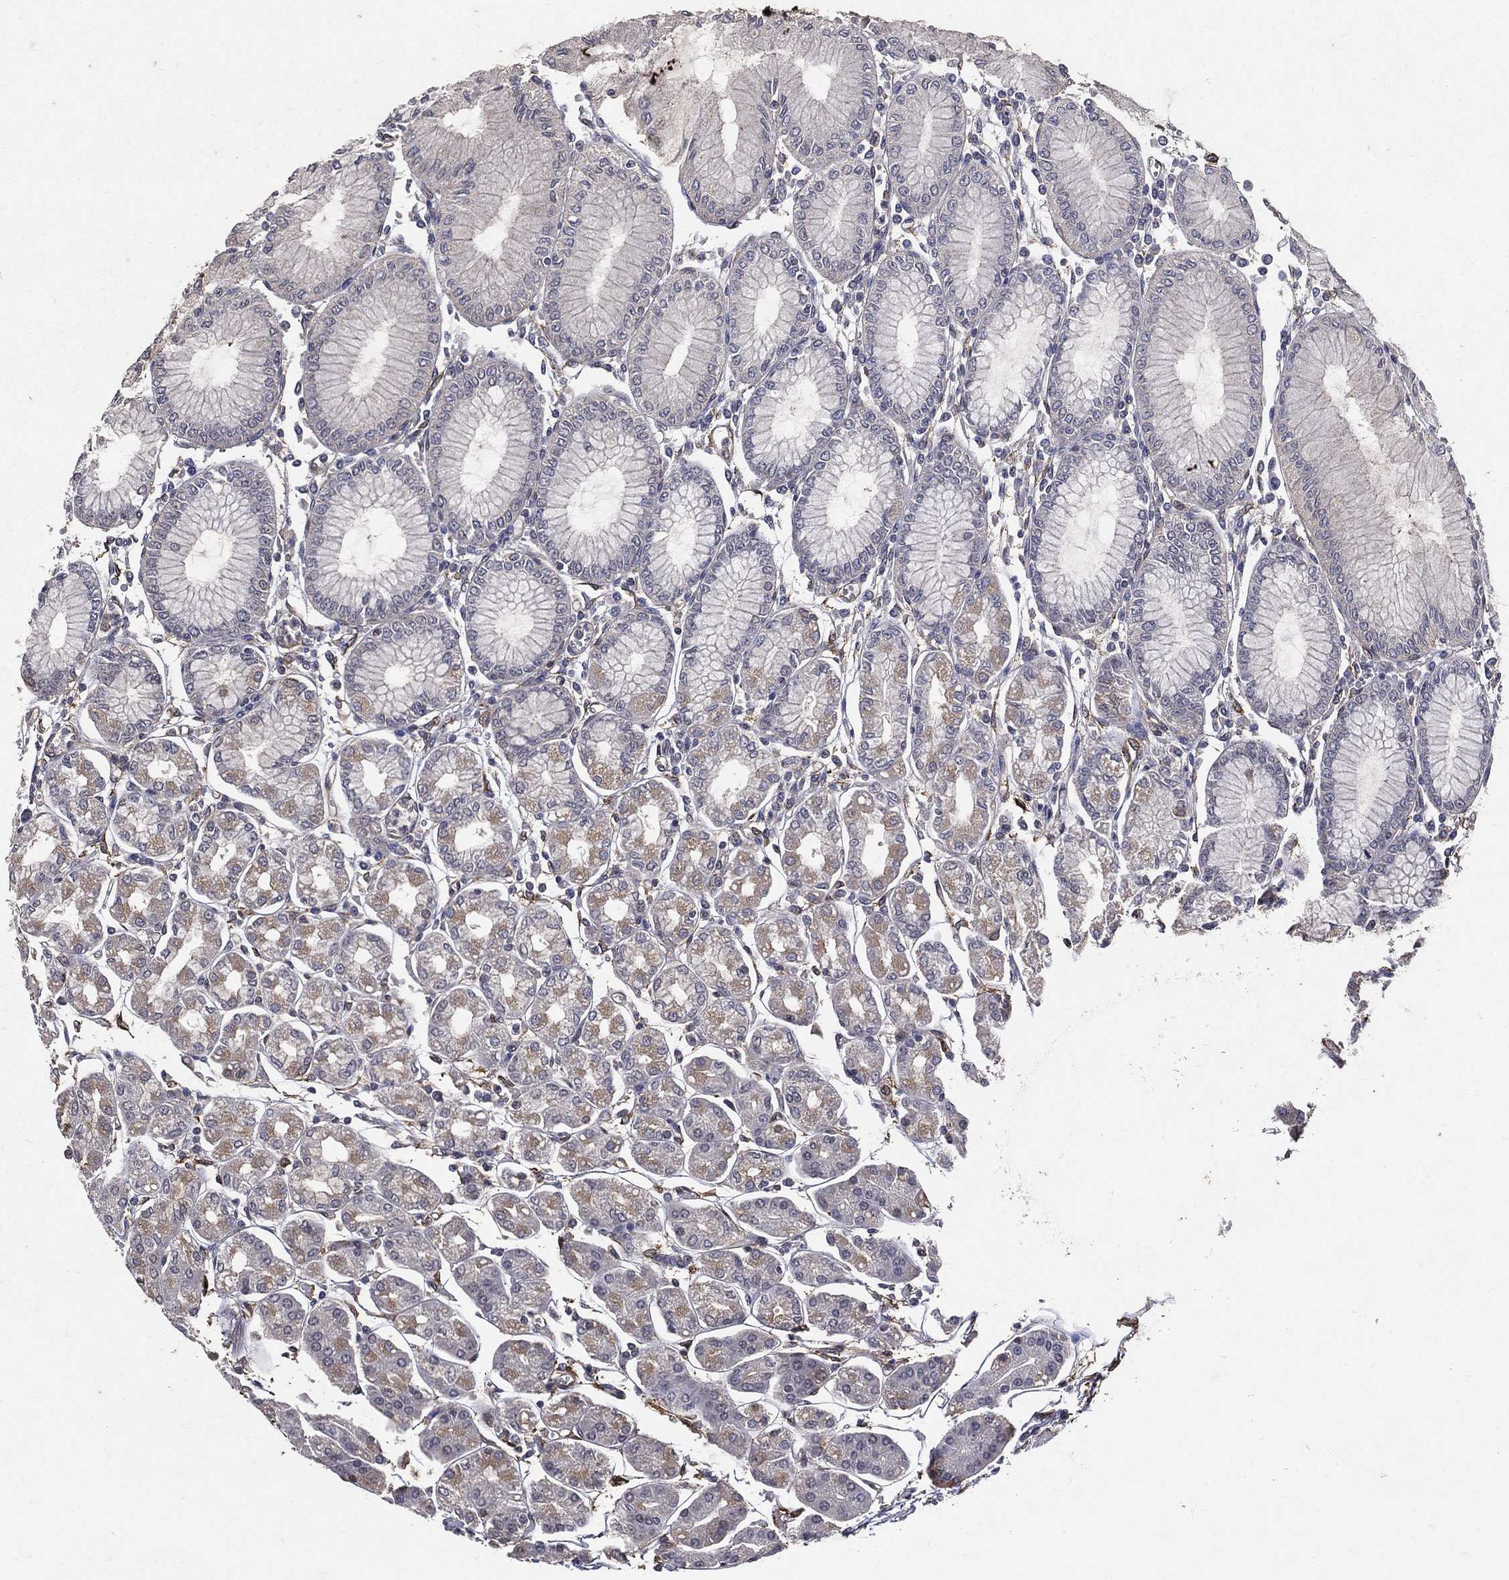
{"staining": {"intensity": "weak", "quantity": "<25%", "location": "cytoplasmic/membranous"}, "tissue": "stomach", "cell_type": "Glandular cells", "image_type": "normal", "snomed": [{"axis": "morphology", "description": "Normal tissue, NOS"}, {"axis": "topography", "description": "Skeletal muscle"}, {"axis": "topography", "description": "Stomach"}], "caption": "Image shows no protein positivity in glandular cells of normal stomach. (Brightfield microscopy of DAB (3,3'-diaminobenzidine) immunohistochemistry (IHC) at high magnification).", "gene": "DPYSL2", "patient": {"sex": "female", "age": 57}}